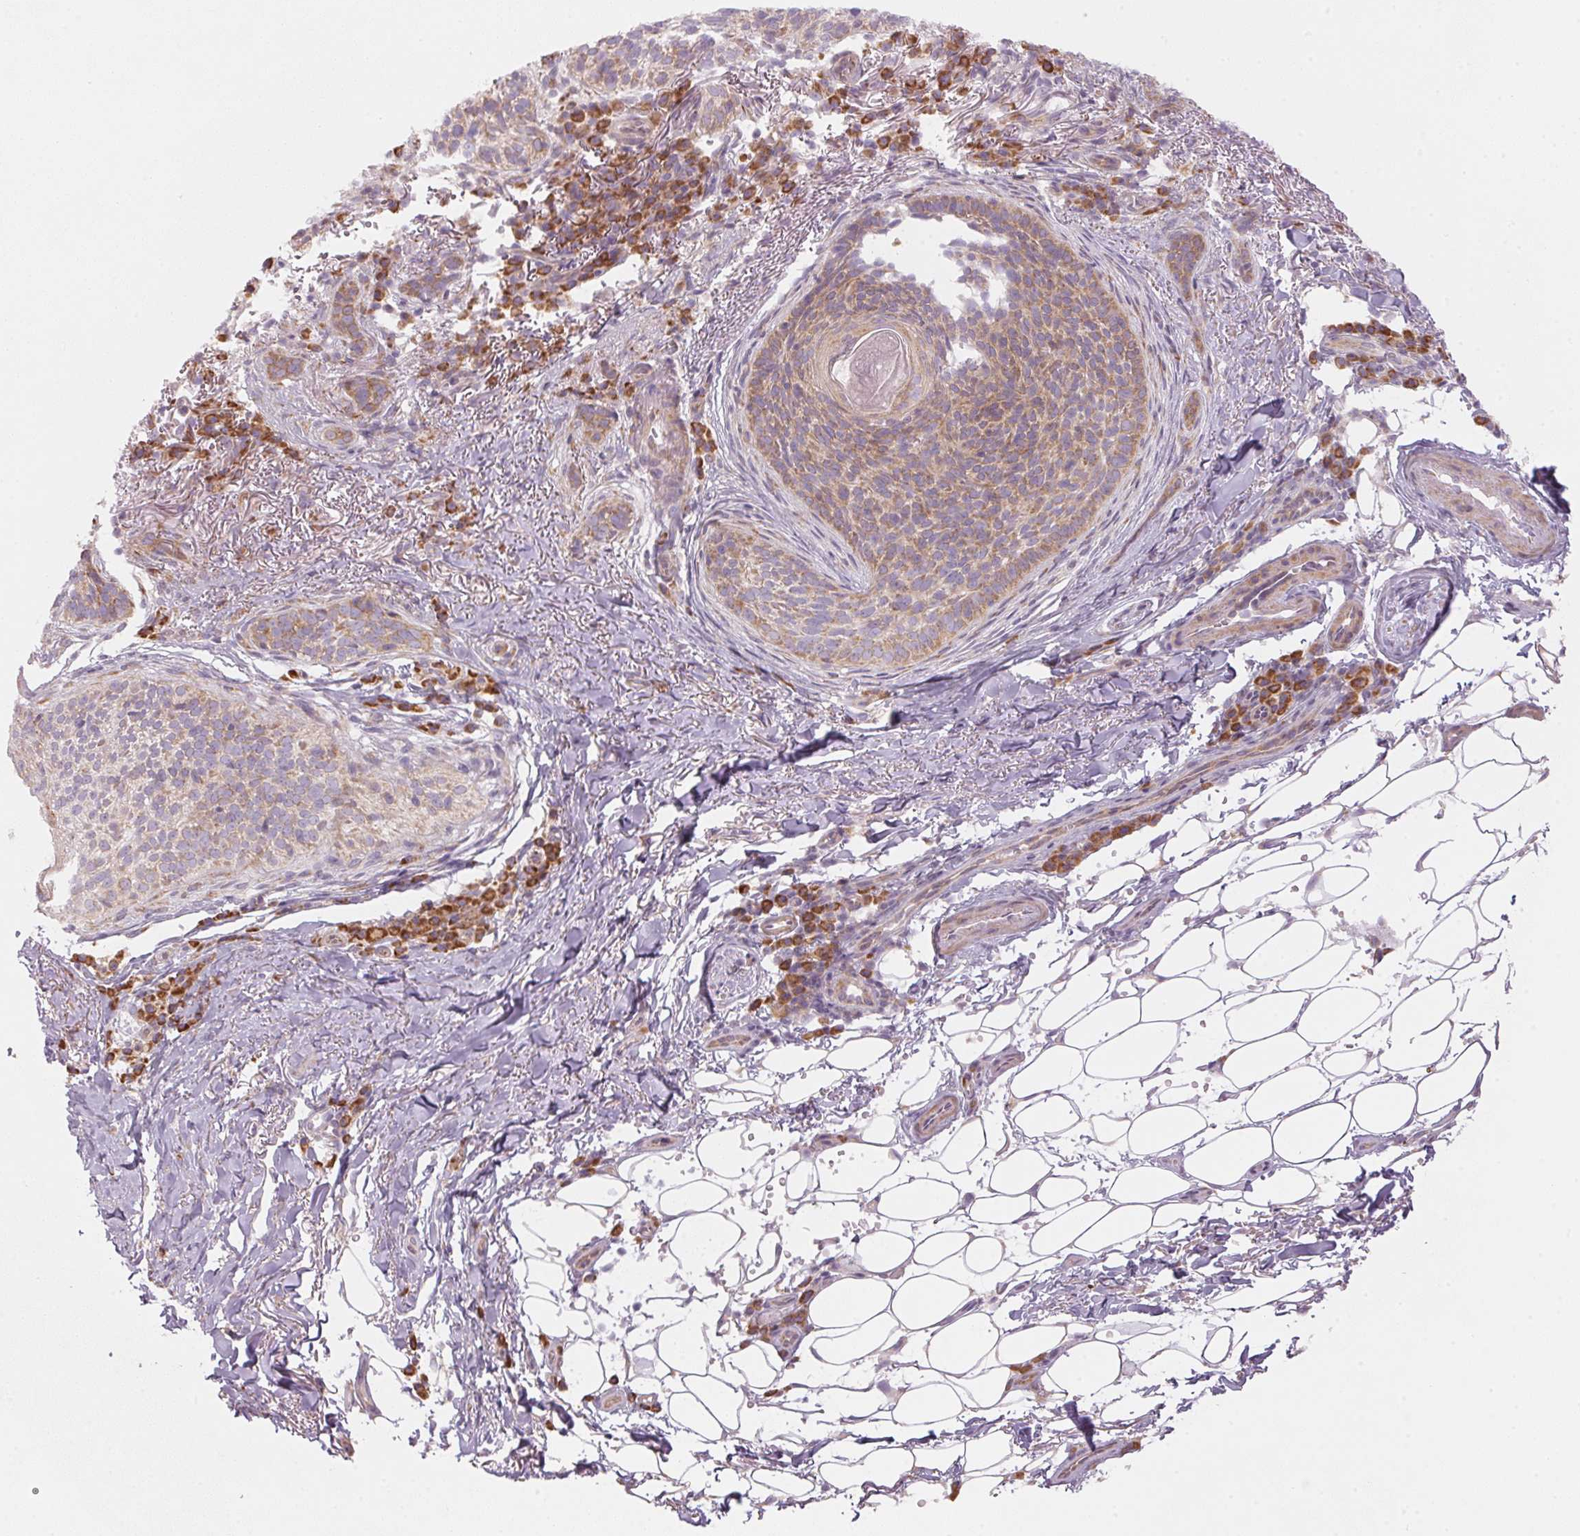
{"staining": {"intensity": "weak", "quantity": ">75%", "location": "cytoplasmic/membranous"}, "tissue": "skin cancer", "cell_type": "Tumor cells", "image_type": "cancer", "snomed": [{"axis": "morphology", "description": "Basal cell carcinoma"}, {"axis": "topography", "description": "Skin"}, {"axis": "topography", "description": "Skin of head"}], "caption": "A micrograph of human skin basal cell carcinoma stained for a protein demonstrates weak cytoplasmic/membranous brown staining in tumor cells. (DAB (3,3'-diaminobenzidine) IHC, brown staining for protein, blue staining for nuclei).", "gene": "BLOC1S2", "patient": {"sex": "male", "age": 62}}